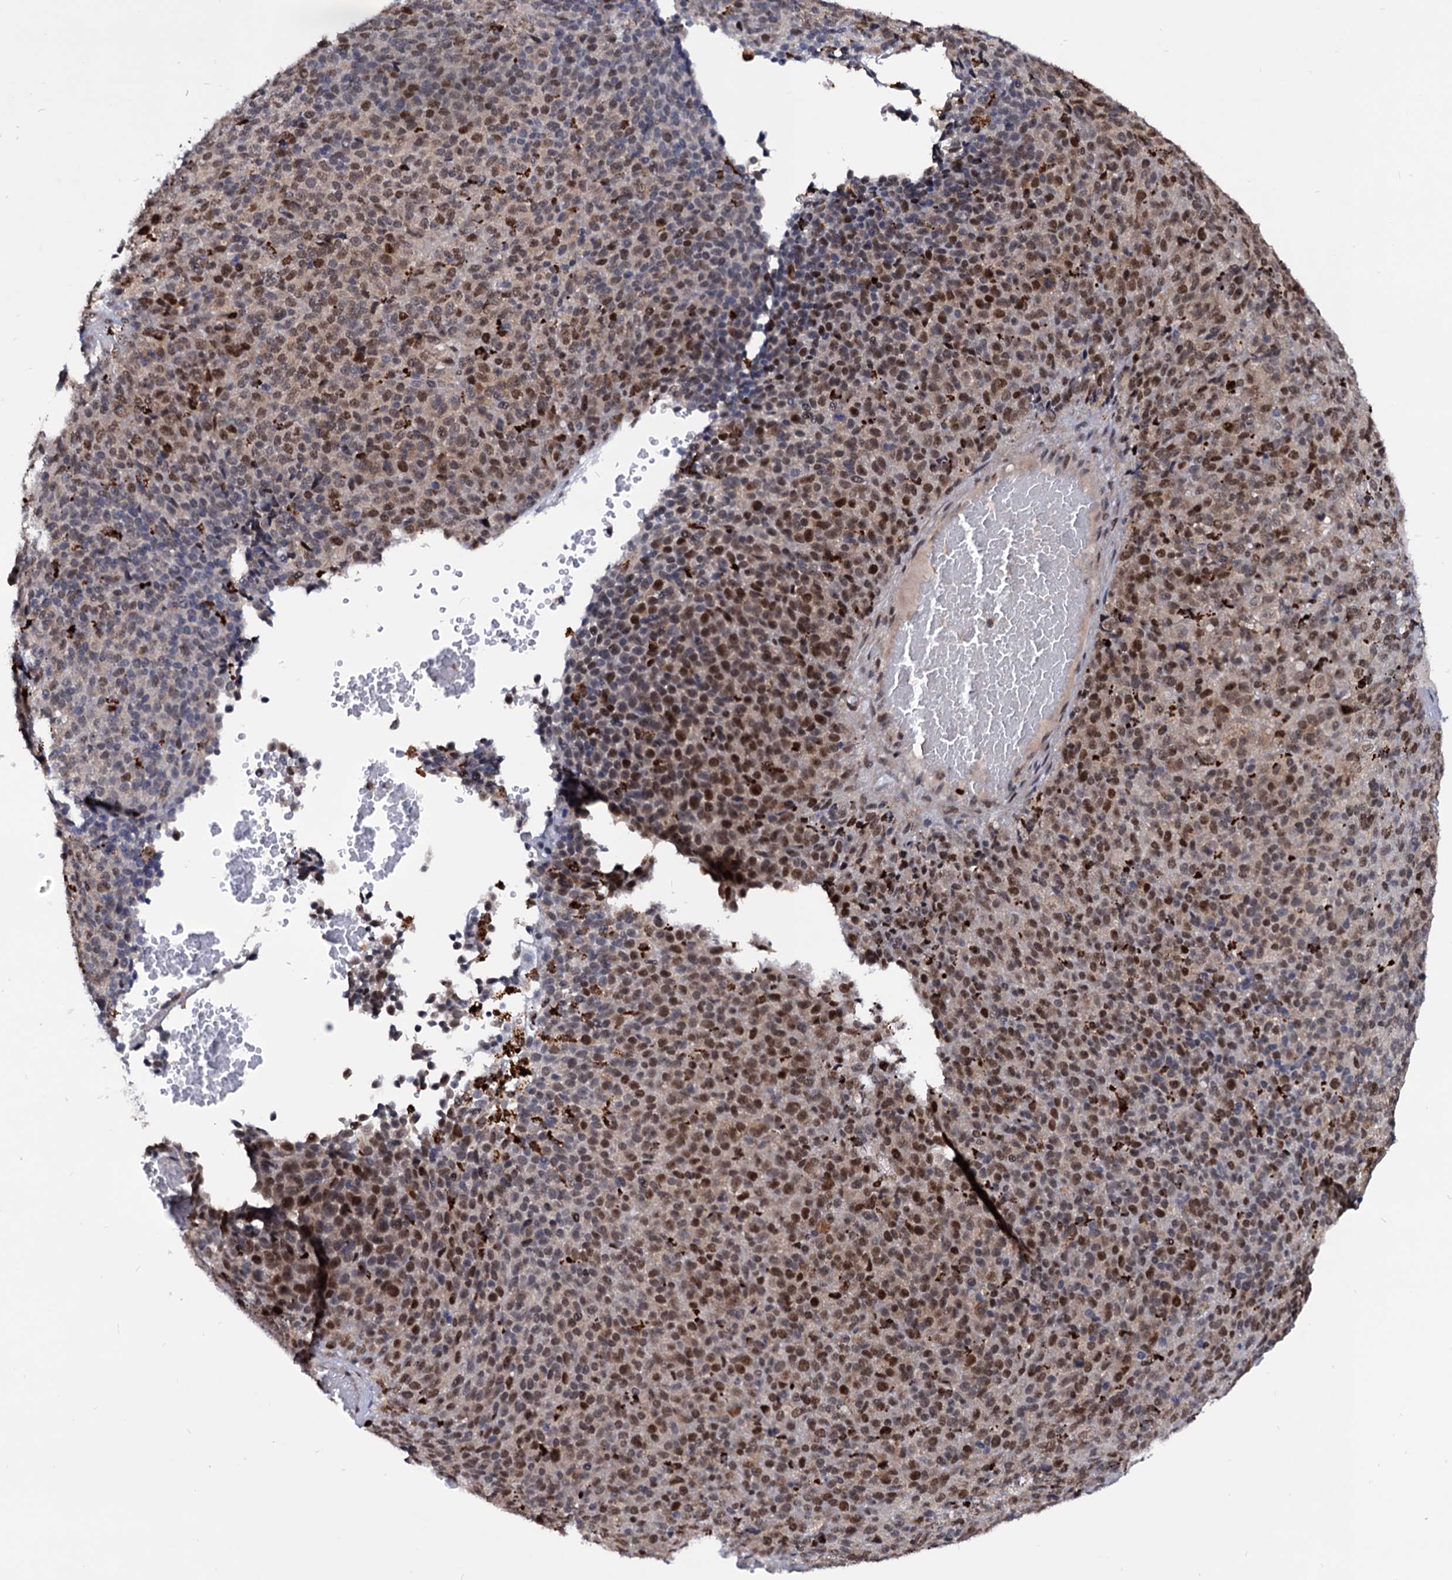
{"staining": {"intensity": "moderate", "quantity": ">75%", "location": "nuclear"}, "tissue": "melanoma", "cell_type": "Tumor cells", "image_type": "cancer", "snomed": [{"axis": "morphology", "description": "Malignant melanoma, Metastatic site"}, {"axis": "topography", "description": "Brain"}], "caption": "Human malignant melanoma (metastatic site) stained with a brown dye demonstrates moderate nuclear positive staining in approximately >75% of tumor cells.", "gene": "RNASEH2B", "patient": {"sex": "female", "age": 56}}